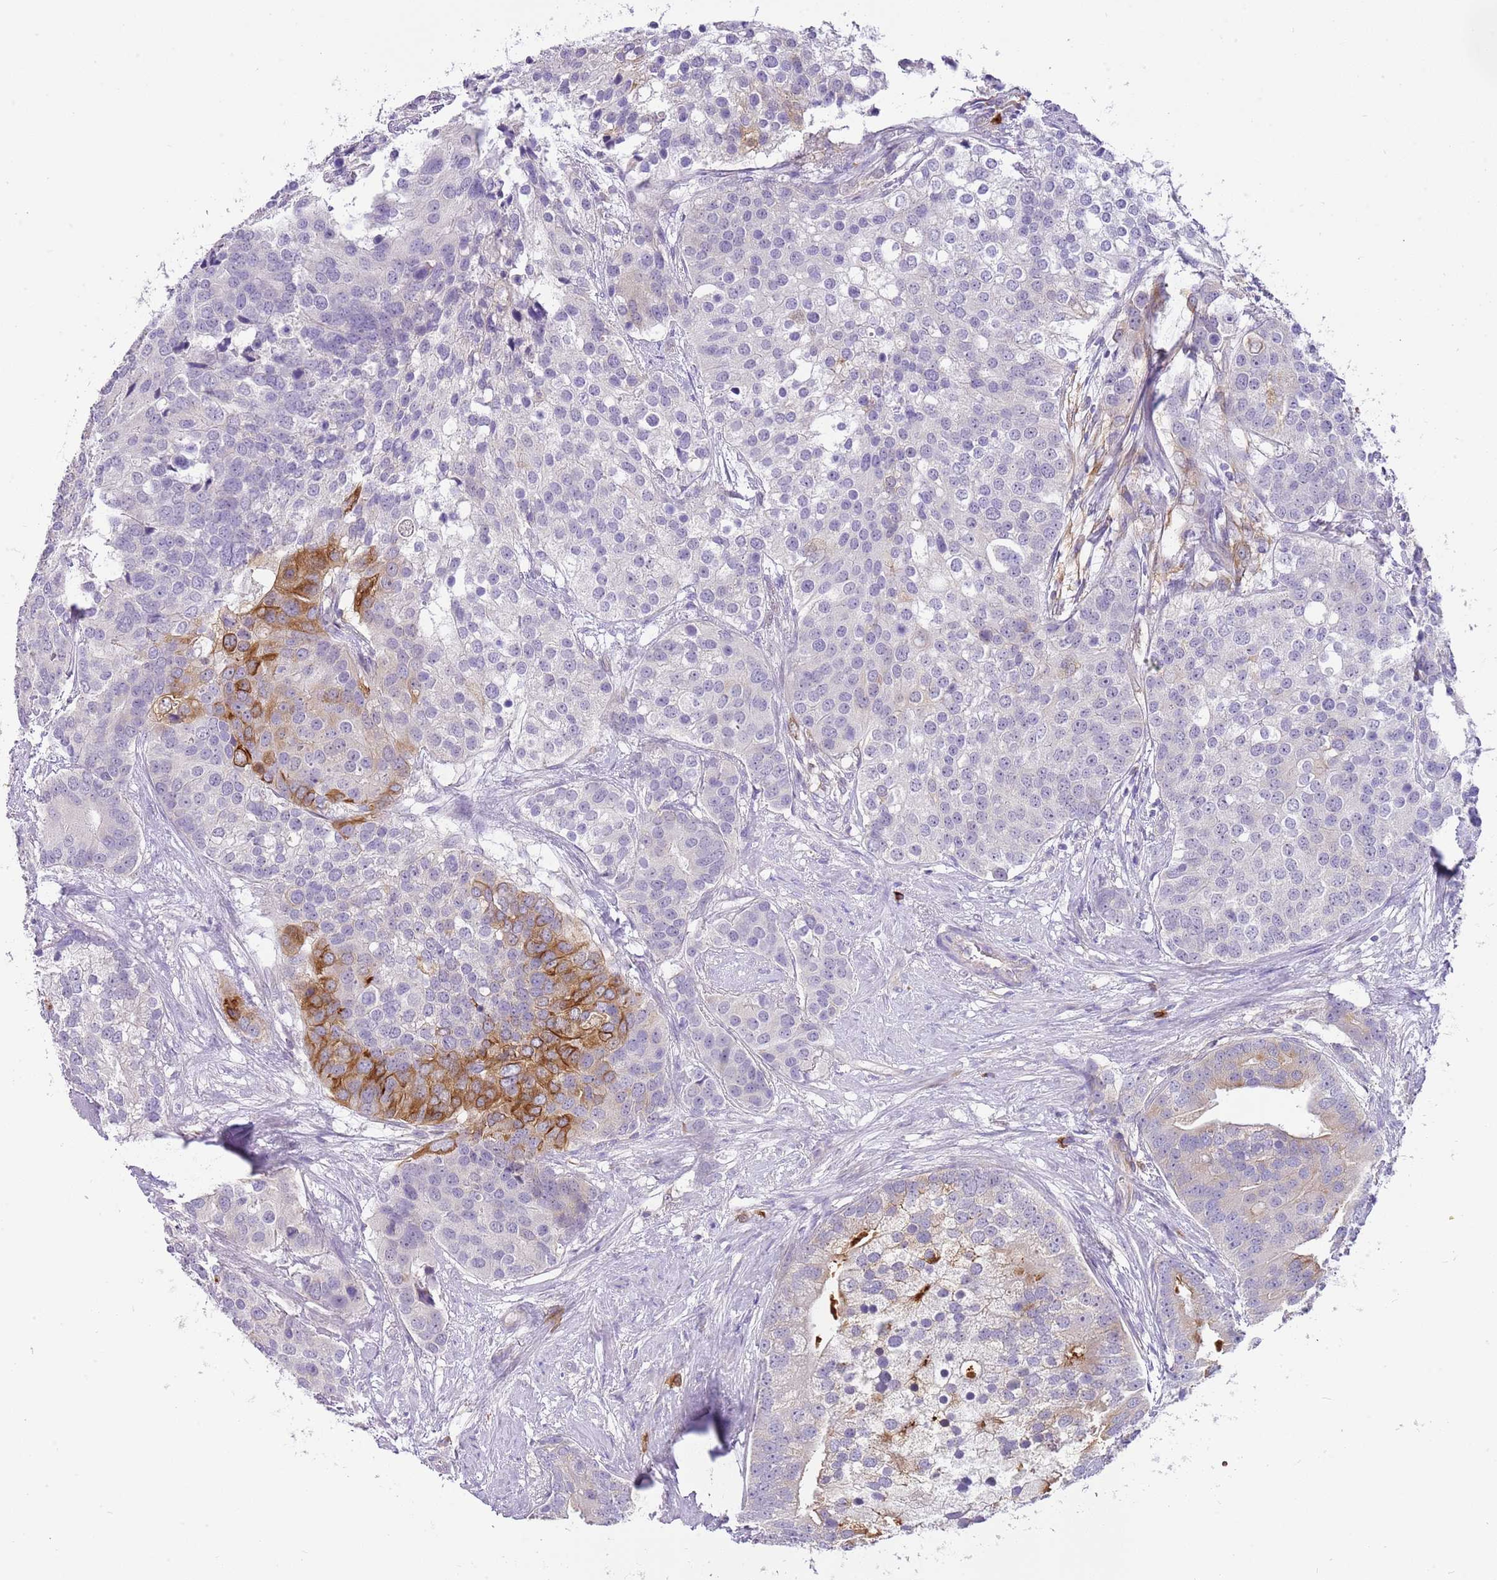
{"staining": {"intensity": "moderate", "quantity": "<25%", "location": "cytoplasmic/membranous"}, "tissue": "prostate cancer", "cell_type": "Tumor cells", "image_type": "cancer", "snomed": [{"axis": "morphology", "description": "Adenocarcinoma, High grade"}, {"axis": "topography", "description": "Prostate"}], "caption": "Immunohistochemistry (IHC) (DAB (3,3'-diaminobenzidine)) staining of prostate adenocarcinoma (high-grade) displays moderate cytoplasmic/membranous protein positivity in approximately <25% of tumor cells.", "gene": "RFK", "patient": {"sex": "male", "age": 62}}